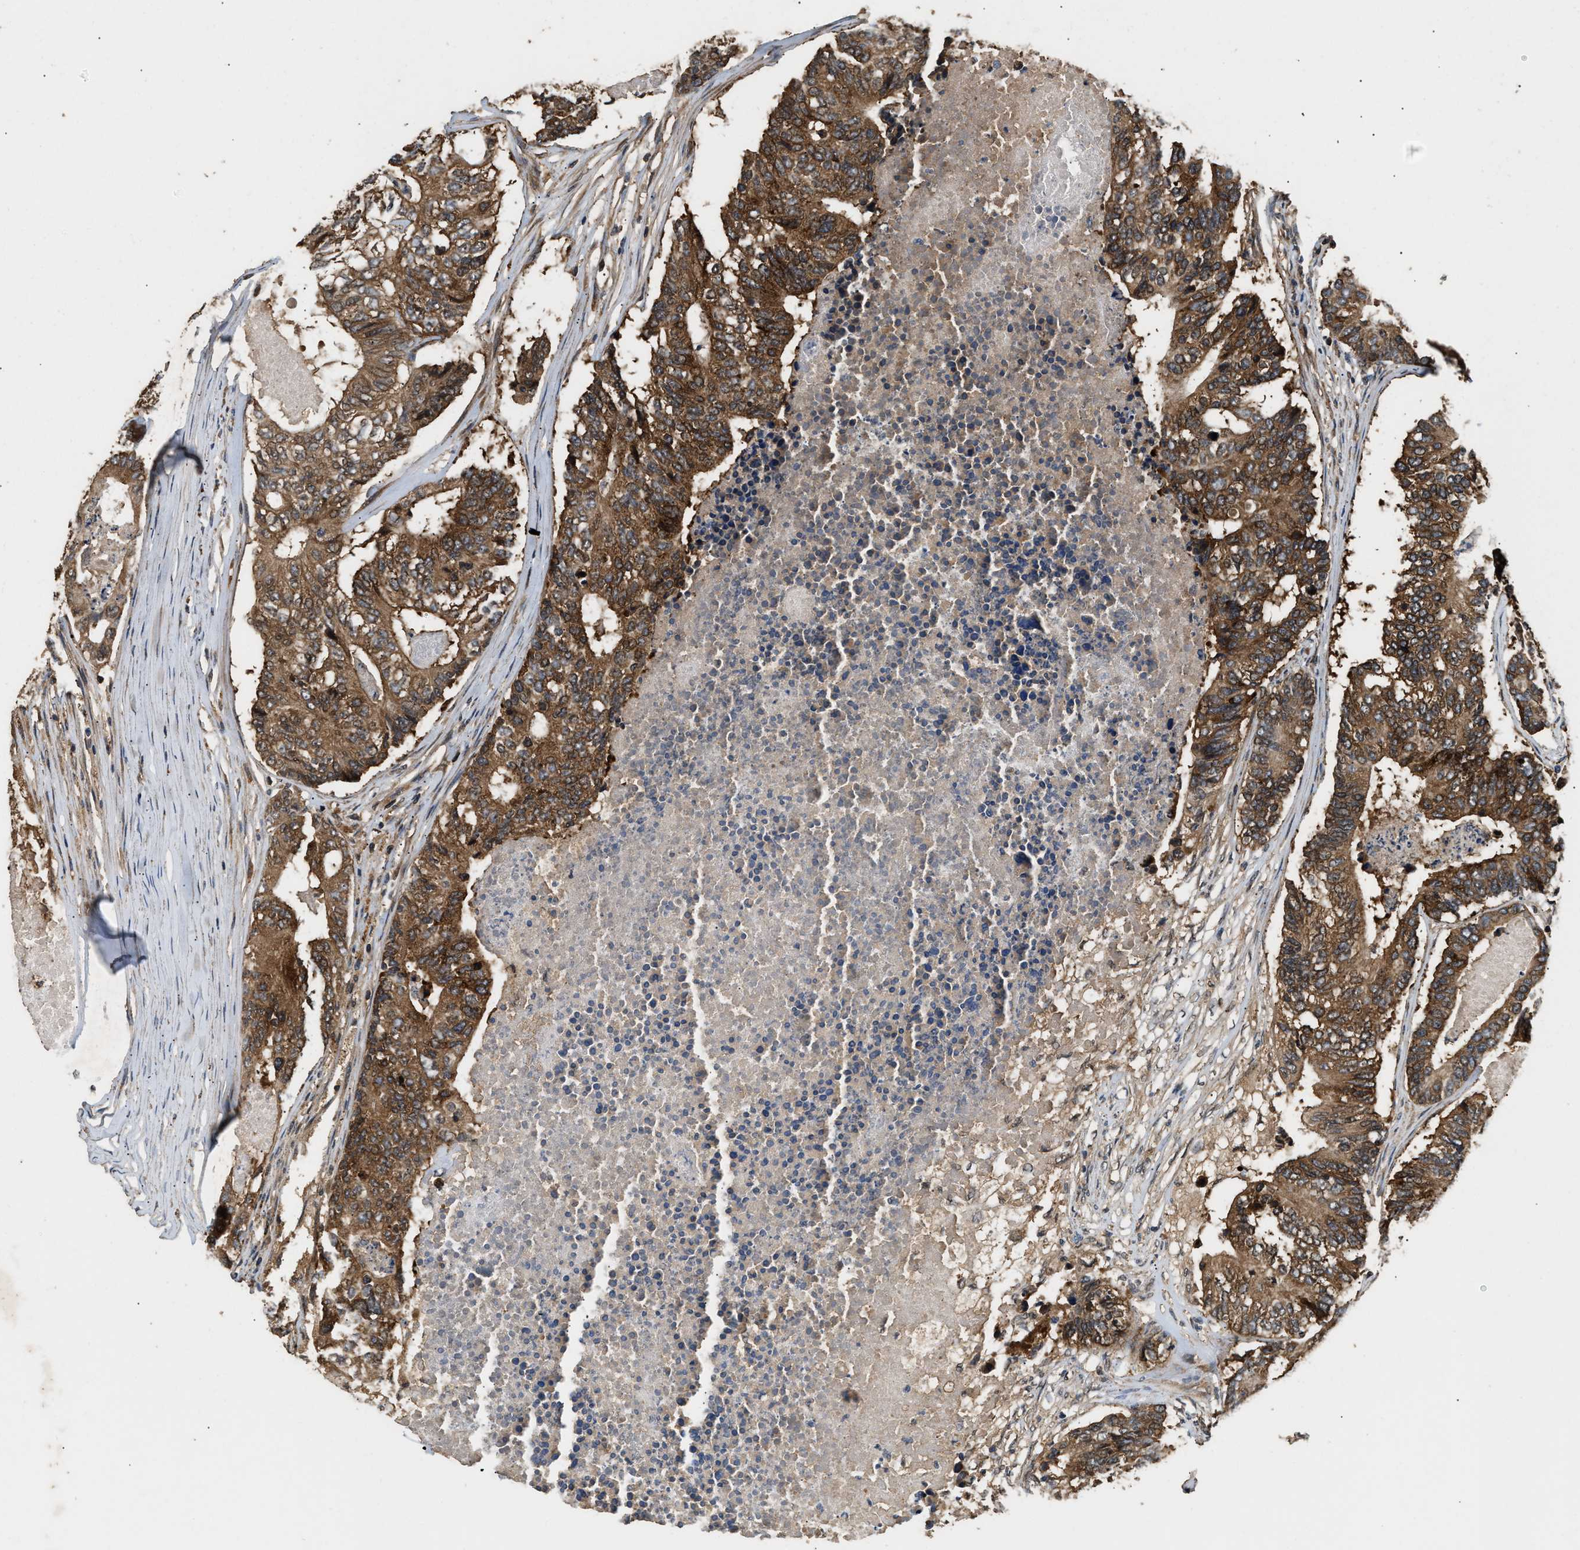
{"staining": {"intensity": "strong", "quantity": ">75%", "location": "cytoplasmic/membranous"}, "tissue": "colorectal cancer", "cell_type": "Tumor cells", "image_type": "cancer", "snomed": [{"axis": "morphology", "description": "Adenocarcinoma, NOS"}, {"axis": "topography", "description": "Colon"}], "caption": "Immunohistochemistry of human adenocarcinoma (colorectal) displays high levels of strong cytoplasmic/membranous staining in about >75% of tumor cells.", "gene": "DNAJC2", "patient": {"sex": "female", "age": 67}}